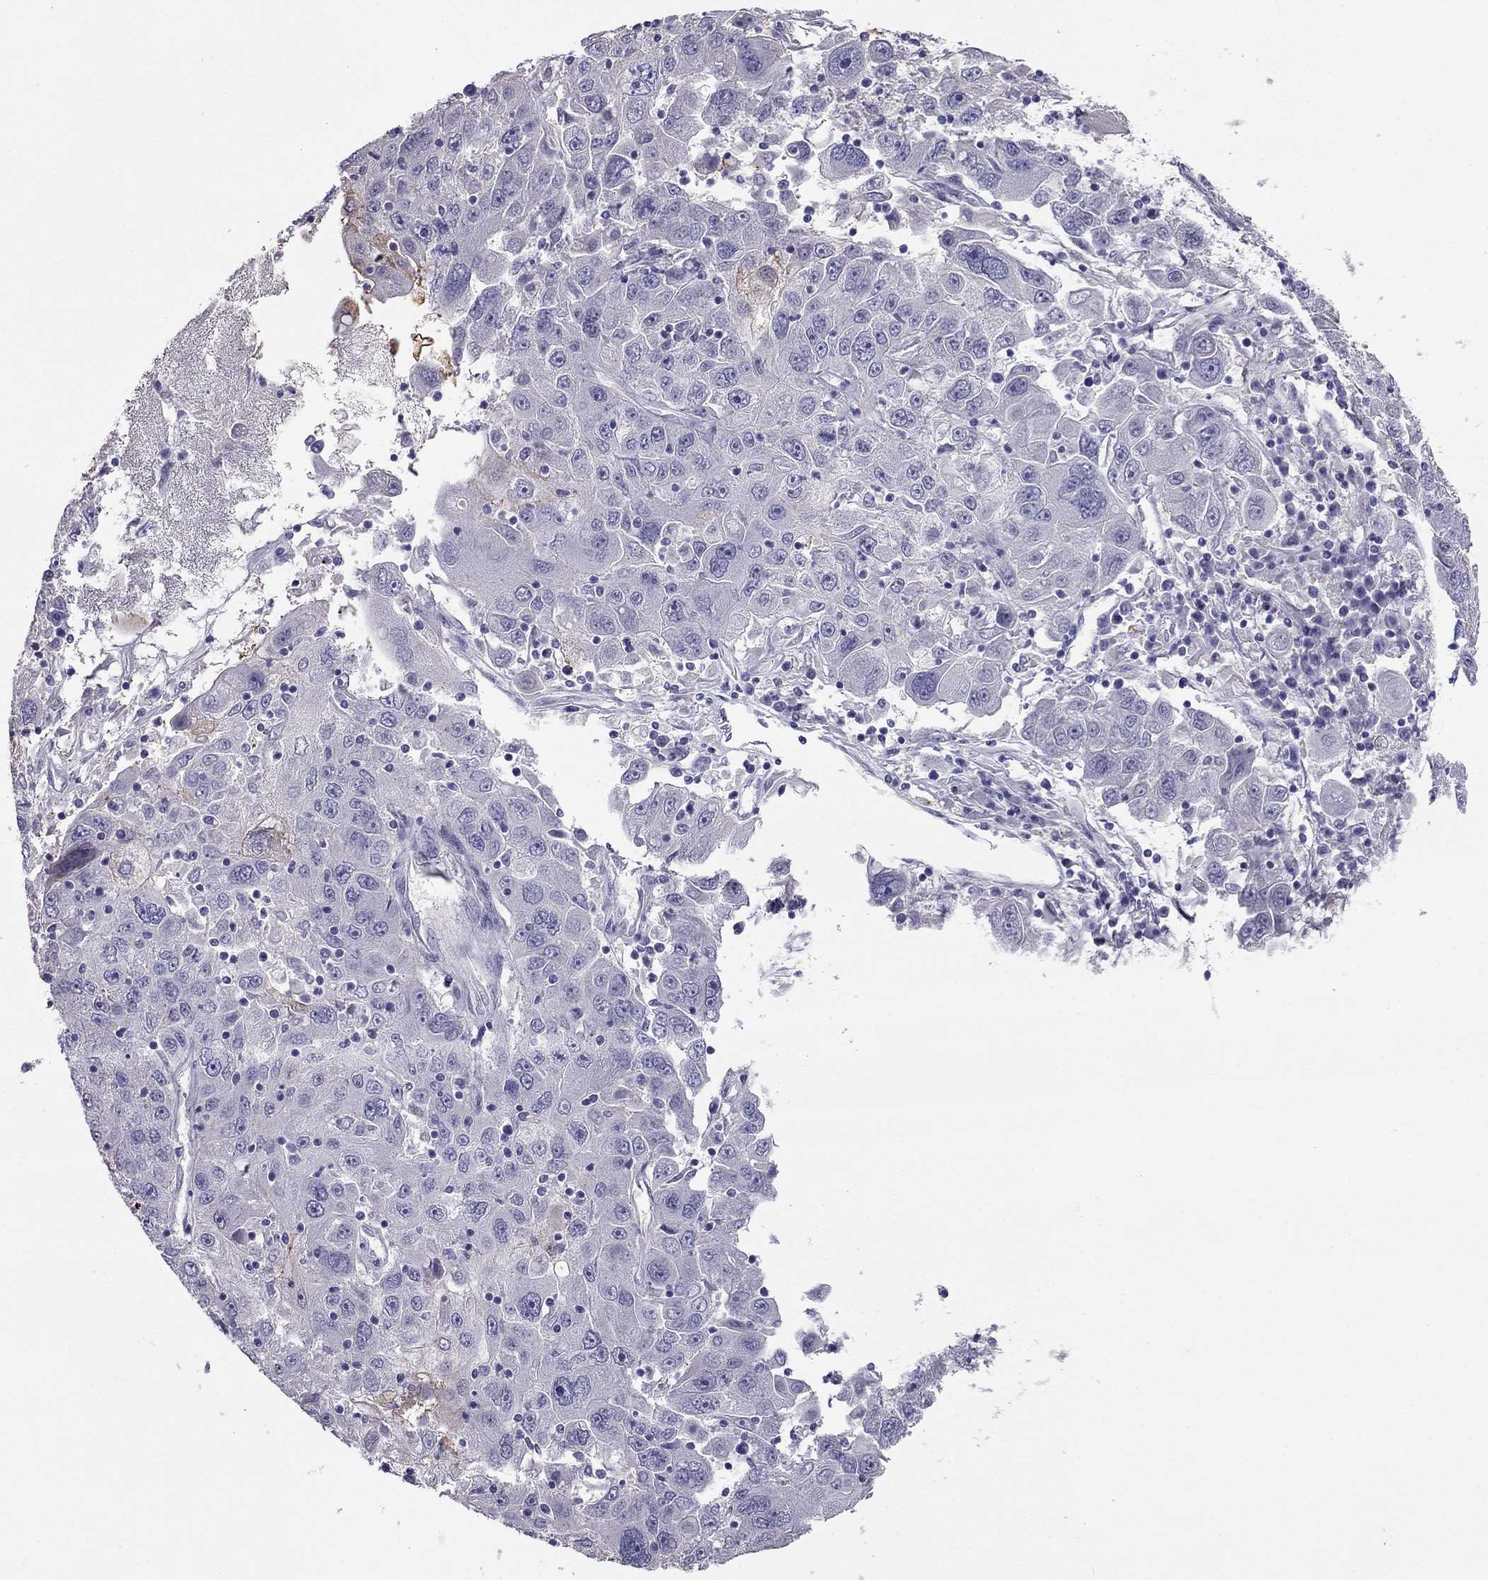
{"staining": {"intensity": "negative", "quantity": "none", "location": "none"}, "tissue": "stomach cancer", "cell_type": "Tumor cells", "image_type": "cancer", "snomed": [{"axis": "morphology", "description": "Adenocarcinoma, NOS"}, {"axis": "topography", "description": "Stomach"}], "caption": "Immunohistochemical staining of adenocarcinoma (stomach) displays no significant expression in tumor cells.", "gene": "TBC1D21", "patient": {"sex": "male", "age": 56}}